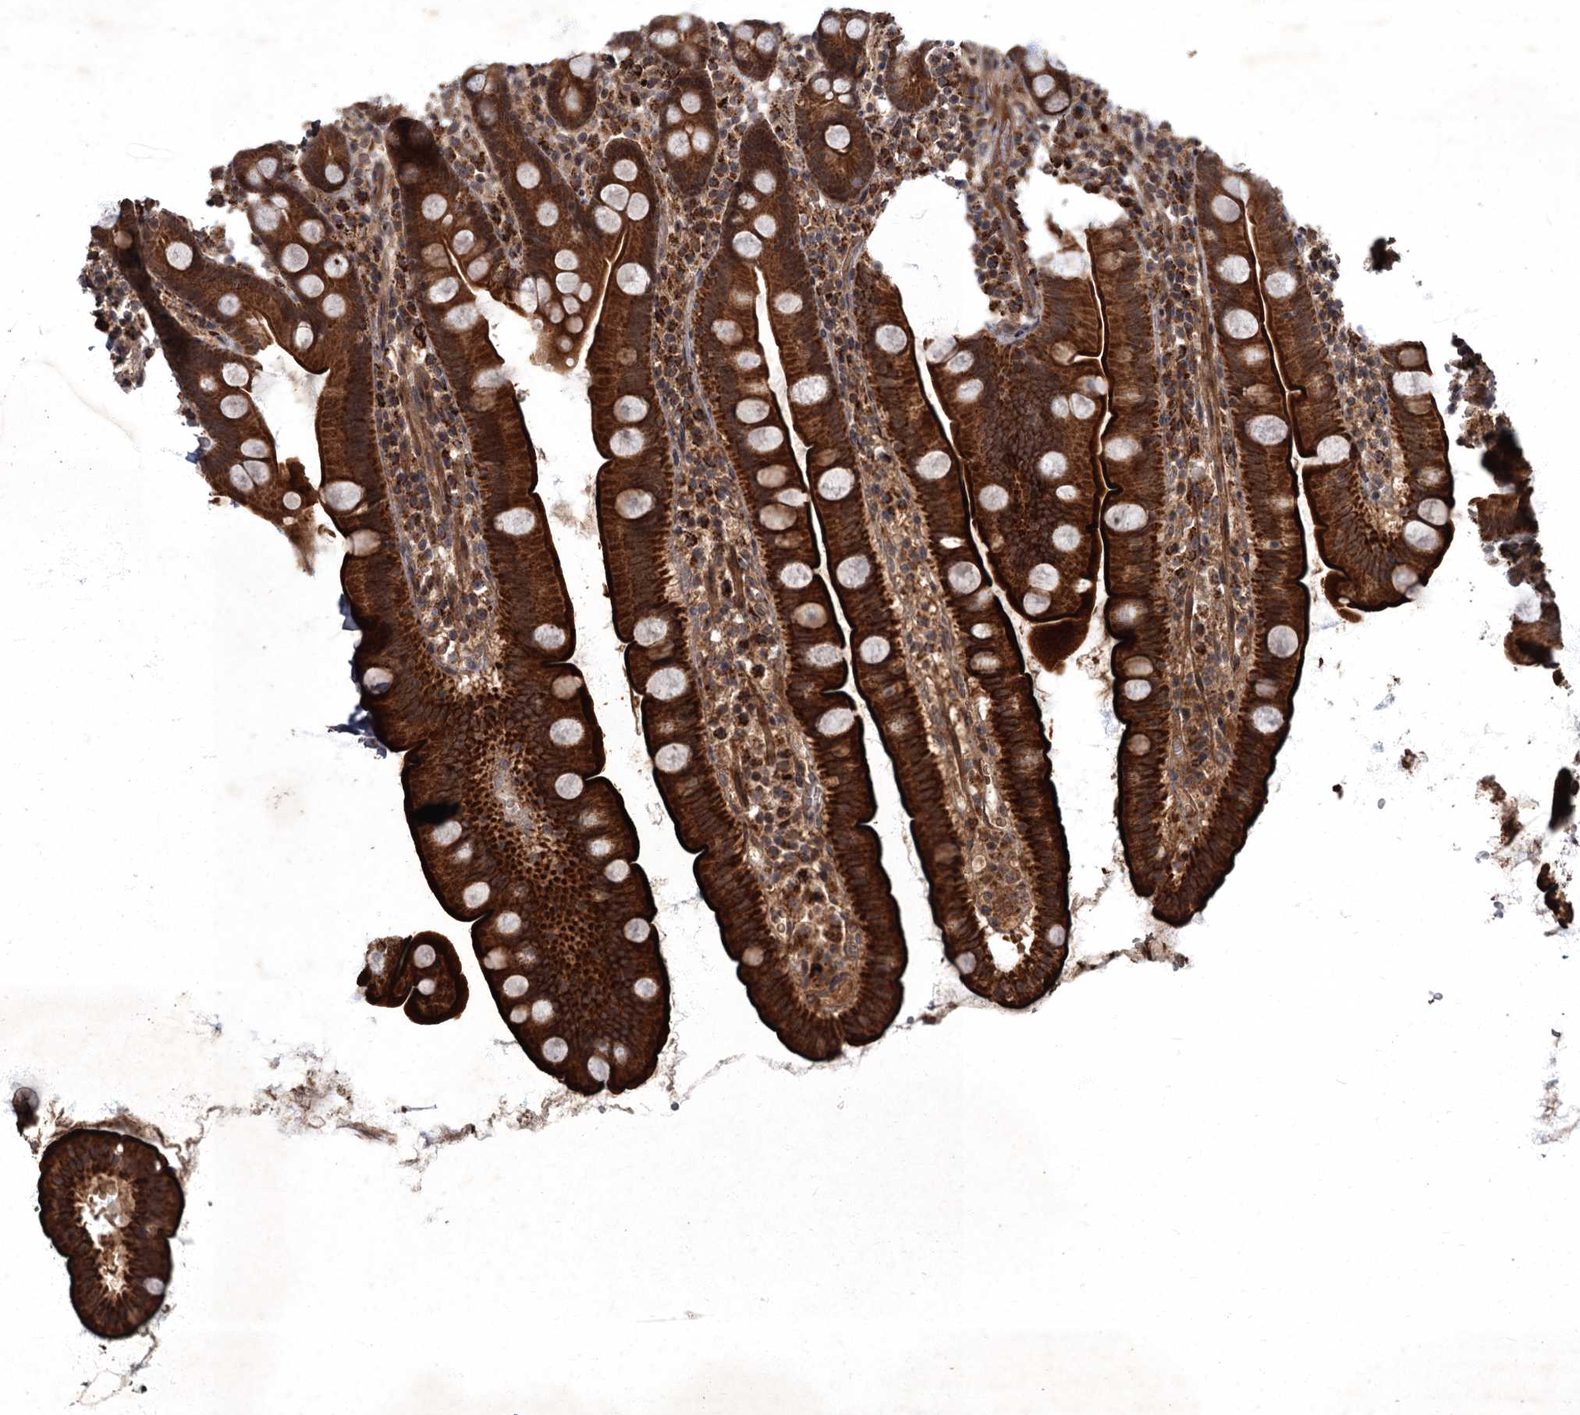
{"staining": {"intensity": "strong", "quantity": ">75%", "location": "cytoplasmic/membranous"}, "tissue": "small intestine", "cell_type": "Glandular cells", "image_type": "normal", "snomed": [{"axis": "morphology", "description": "Normal tissue, NOS"}, {"axis": "topography", "description": "Small intestine"}], "caption": "Immunohistochemical staining of benign small intestine displays >75% levels of strong cytoplasmic/membranous protein staining in approximately >75% of glandular cells. The staining was performed using DAB to visualize the protein expression in brown, while the nuclei were stained in blue with hematoxylin (Magnification: 20x).", "gene": "SLC11A2", "patient": {"sex": "female", "age": 68}}